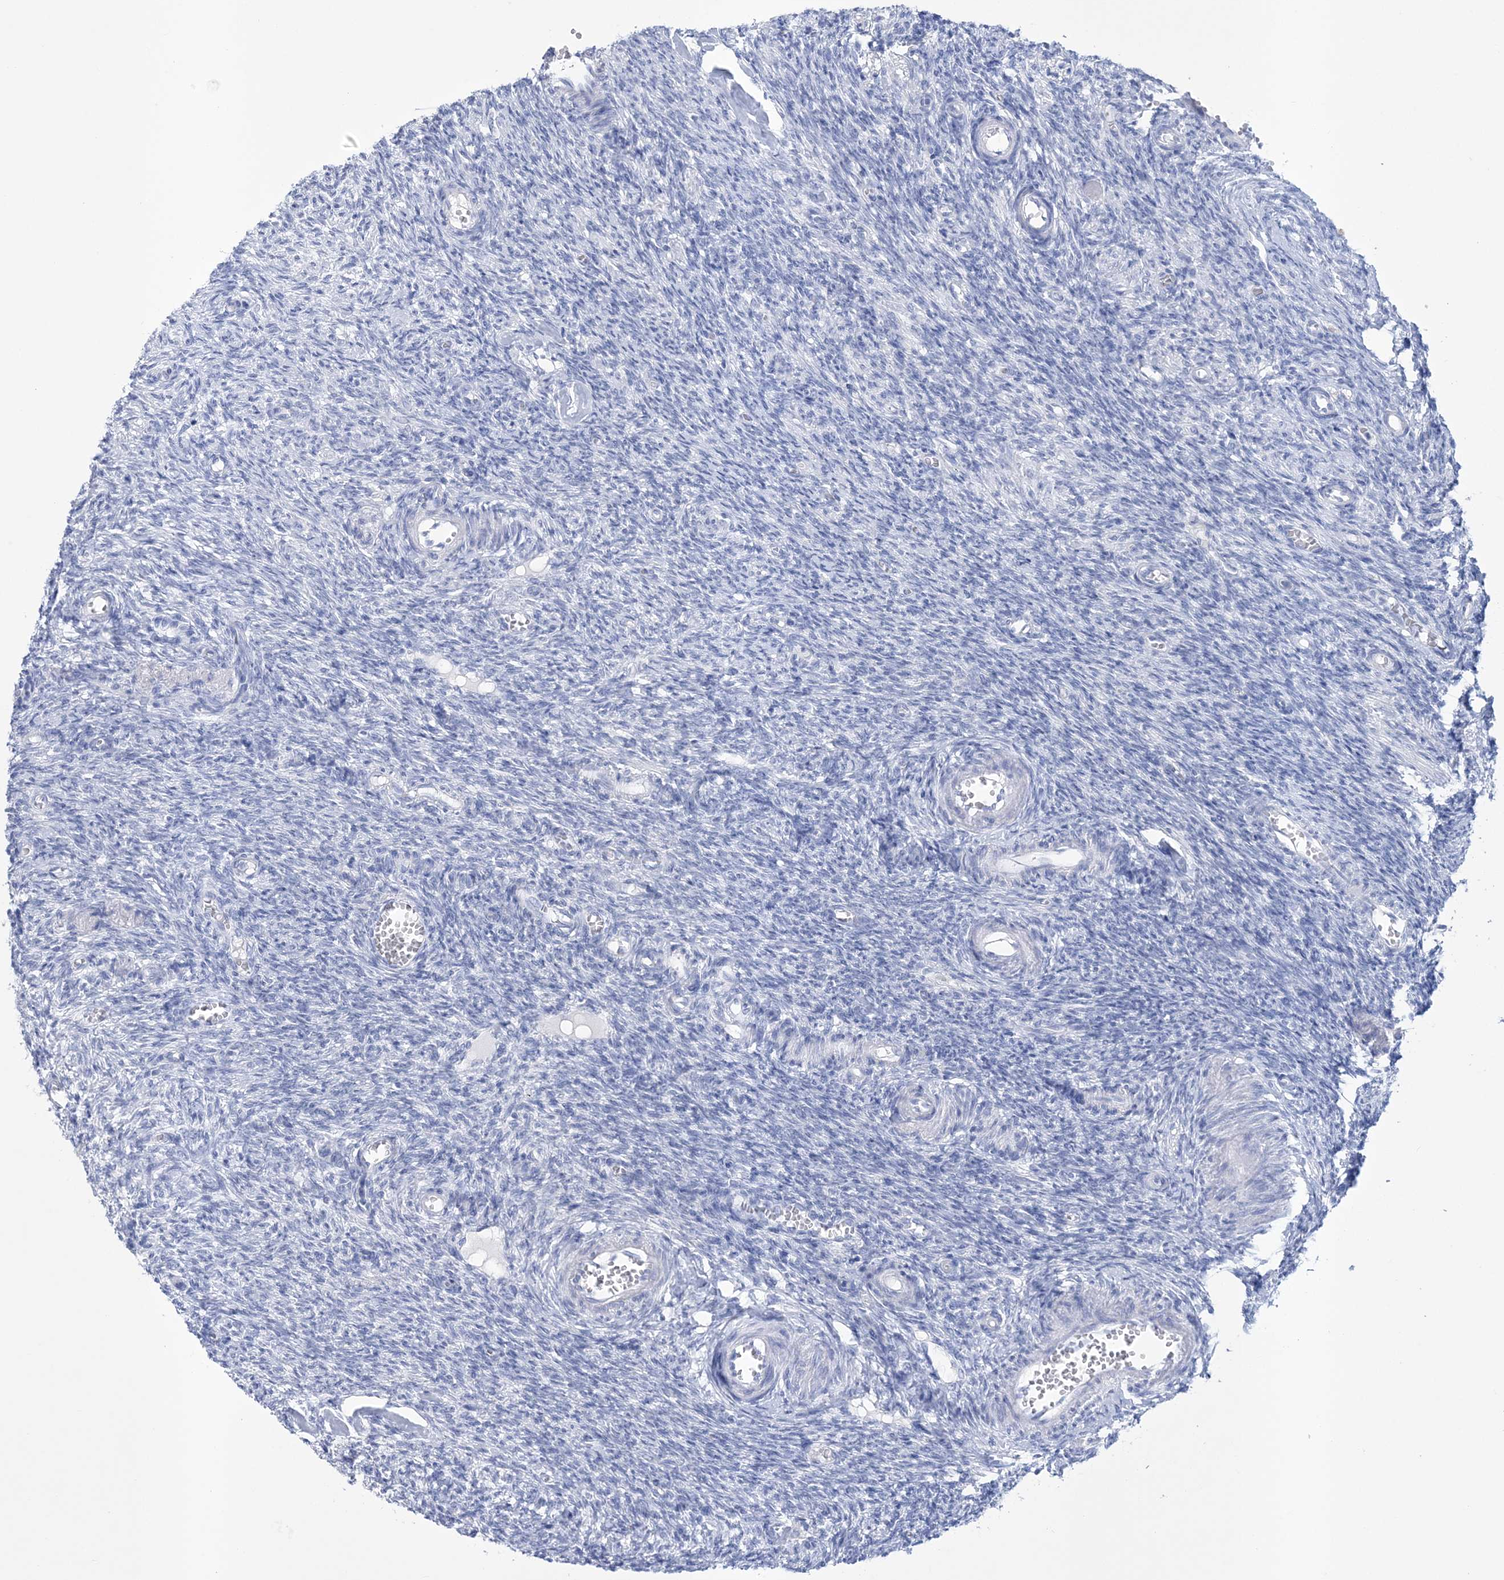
{"staining": {"intensity": "negative", "quantity": "none", "location": "none"}, "tissue": "ovary", "cell_type": "Follicle cells", "image_type": "normal", "snomed": [{"axis": "morphology", "description": "Normal tissue, NOS"}, {"axis": "topography", "description": "Ovary"}], "caption": "Ovary was stained to show a protein in brown. There is no significant expression in follicle cells. The staining was performed using DAB to visualize the protein expression in brown, while the nuclei were stained in blue with hematoxylin (Magnification: 20x).", "gene": "RBP2", "patient": {"sex": "female", "age": 27}}